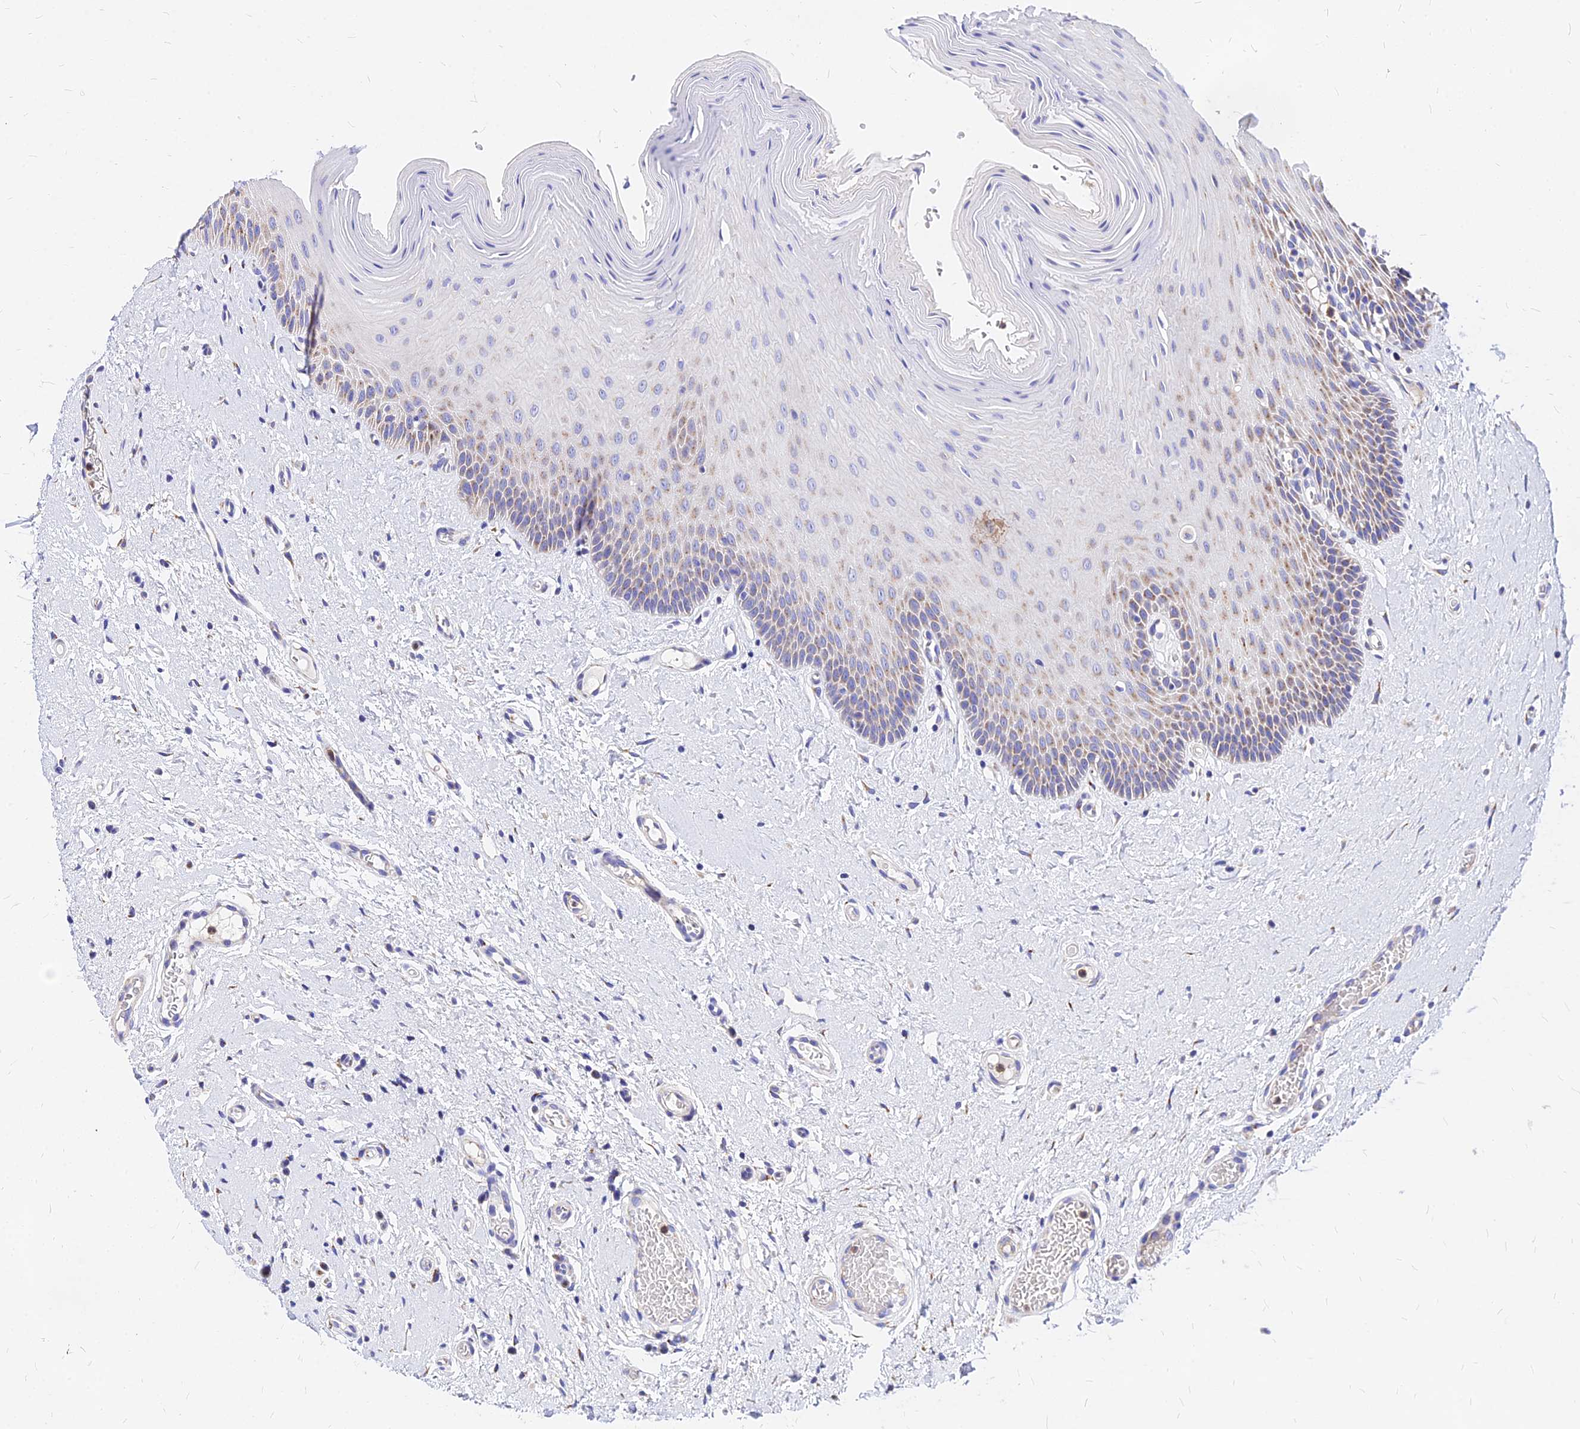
{"staining": {"intensity": "weak", "quantity": "25%-75%", "location": "cytoplasmic/membranous"}, "tissue": "oral mucosa", "cell_type": "Squamous epithelial cells", "image_type": "normal", "snomed": [{"axis": "morphology", "description": "Normal tissue, NOS"}, {"axis": "topography", "description": "Oral tissue"}, {"axis": "topography", "description": "Tounge, NOS"}], "caption": "This is an image of immunohistochemistry staining of normal oral mucosa, which shows weak staining in the cytoplasmic/membranous of squamous epithelial cells.", "gene": "MRPL3", "patient": {"sex": "male", "age": 47}}